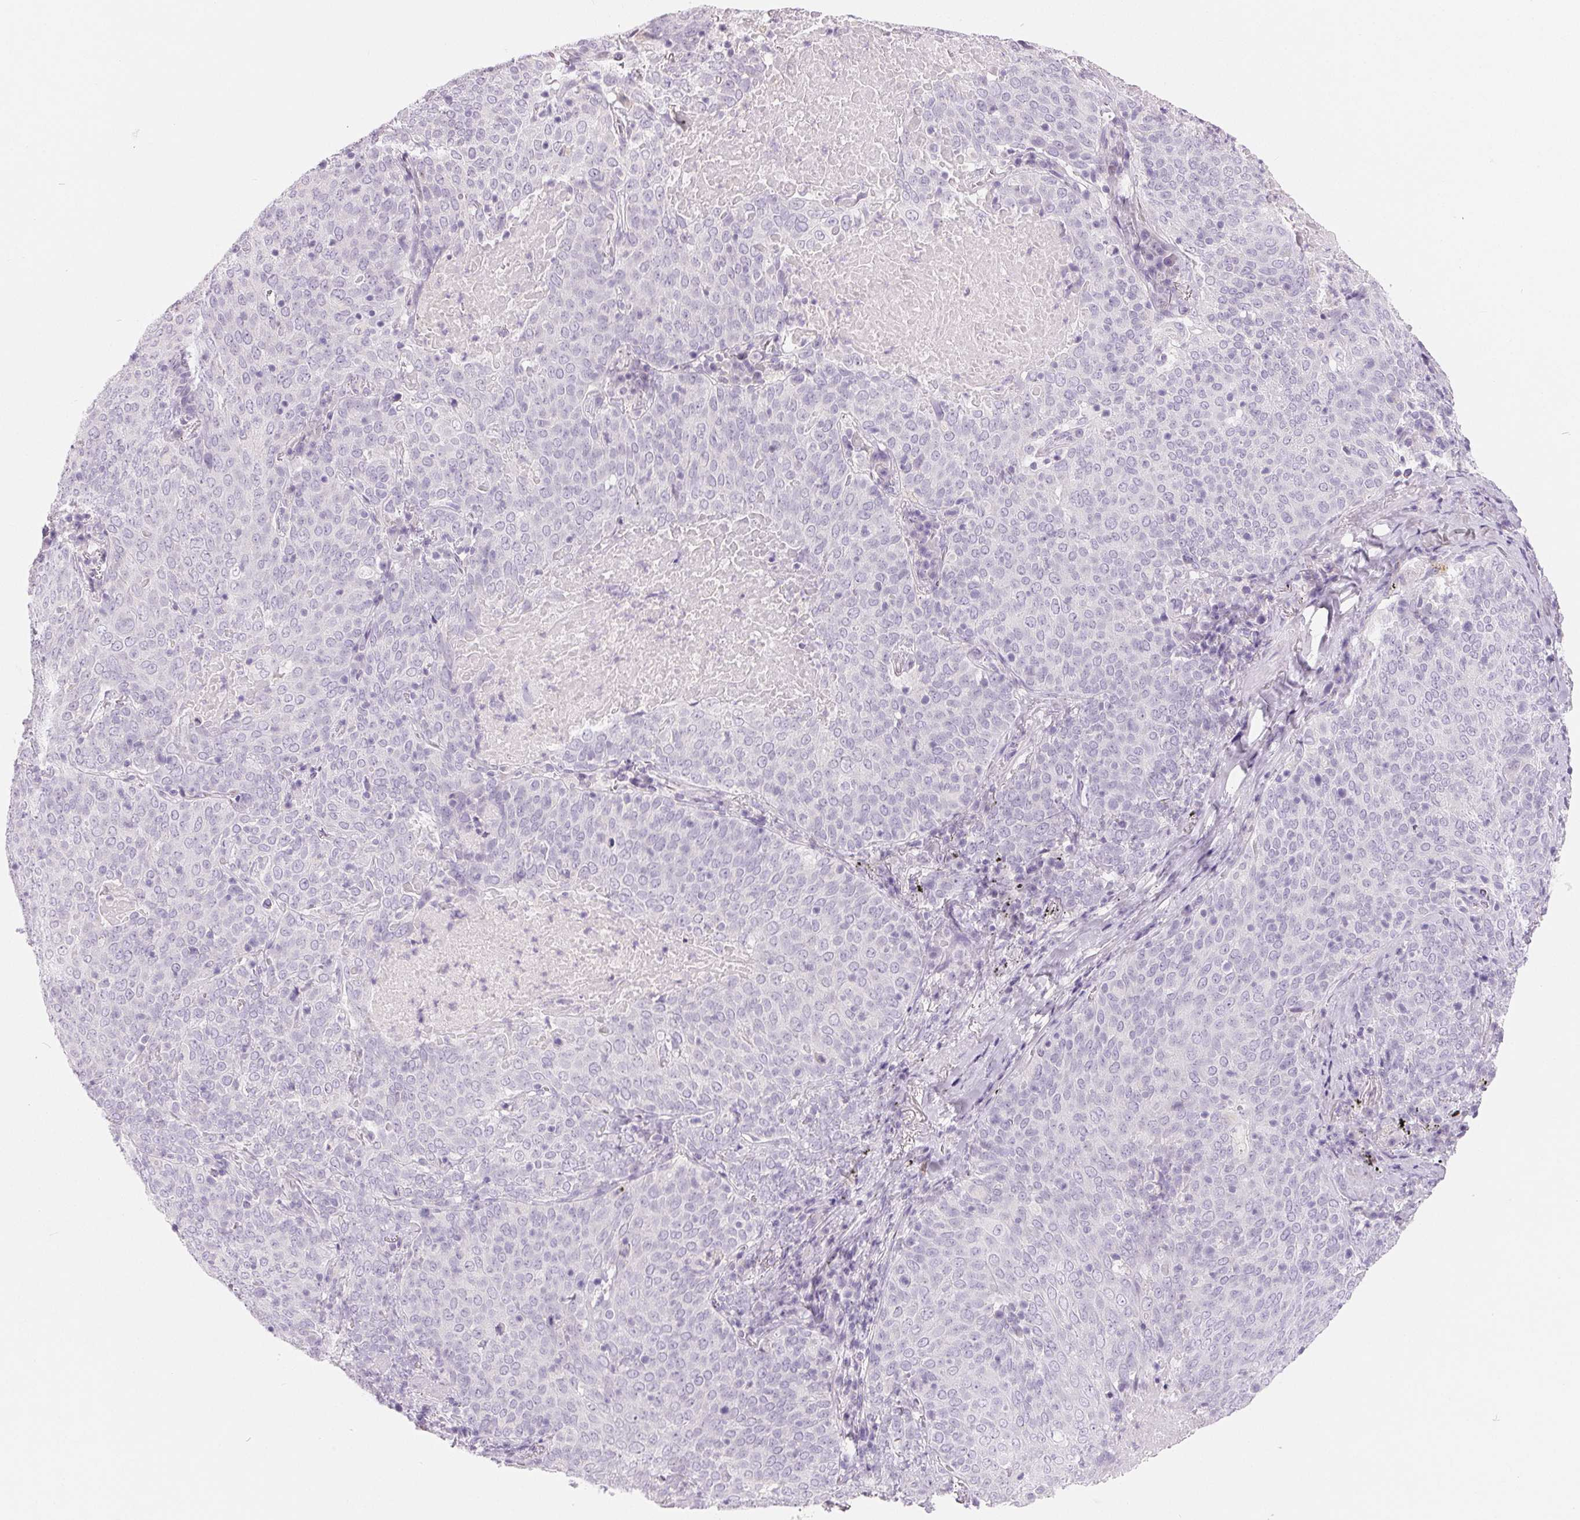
{"staining": {"intensity": "negative", "quantity": "none", "location": "none"}, "tissue": "lung cancer", "cell_type": "Tumor cells", "image_type": "cancer", "snomed": [{"axis": "morphology", "description": "Squamous cell carcinoma, NOS"}, {"axis": "topography", "description": "Lung"}], "caption": "Immunohistochemistry of lung squamous cell carcinoma shows no expression in tumor cells.", "gene": "SPACA5B", "patient": {"sex": "male", "age": 82}}